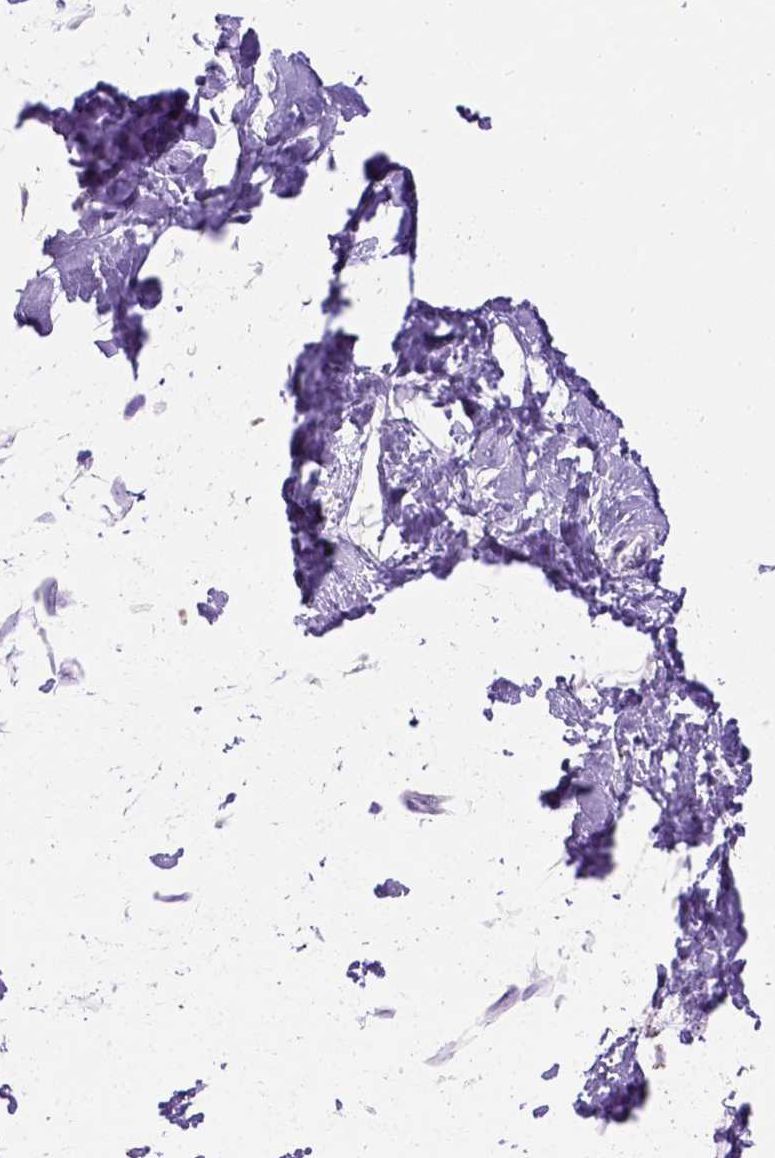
{"staining": {"intensity": "negative", "quantity": "none", "location": "none"}, "tissue": "melanoma", "cell_type": "Tumor cells", "image_type": "cancer", "snomed": [{"axis": "morphology", "description": "Malignant melanoma, NOS"}, {"axis": "topography", "description": "Skin"}], "caption": "Micrograph shows no significant protein staining in tumor cells of melanoma.", "gene": "PHF7", "patient": {"sex": "female", "age": 72}}